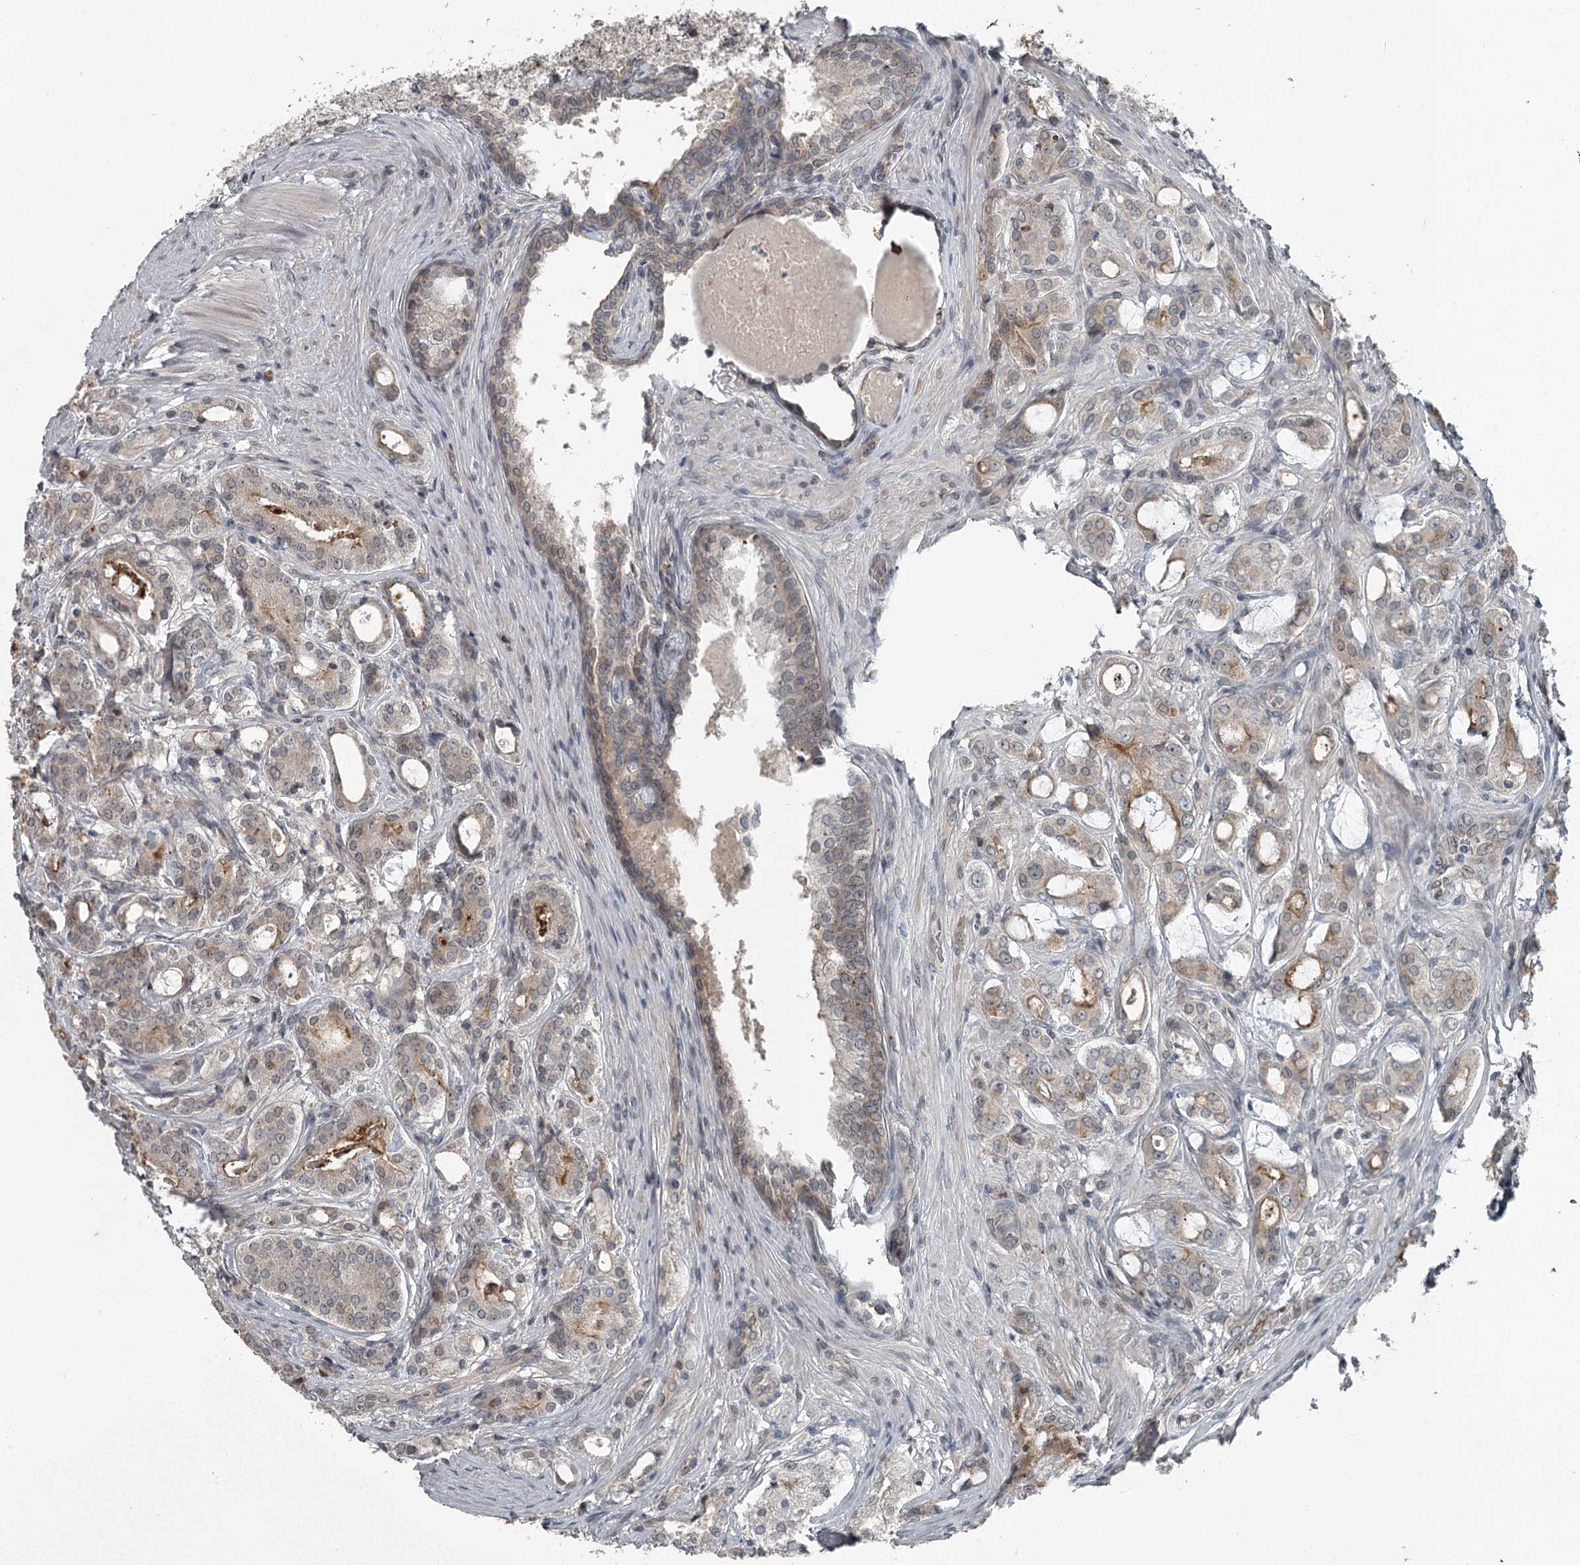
{"staining": {"intensity": "weak", "quantity": "<25%", "location": "cytoplasmic/membranous"}, "tissue": "prostate cancer", "cell_type": "Tumor cells", "image_type": "cancer", "snomed": [{"axis": "morphology", "description": "Adenocarcinoma, High grade"}, {"axis": "topography", "description": "Prostate"}], "caption": "High magnification brightfield microscopy of prostate cancer stained with DAB (3,3'-diaminobenzidine) (brown) and counterstained with hematoxylin (blue): tumor cells show no significant expression.", "gene": "SLC39A8", "patient": {"sex": "male", "age": 63}}